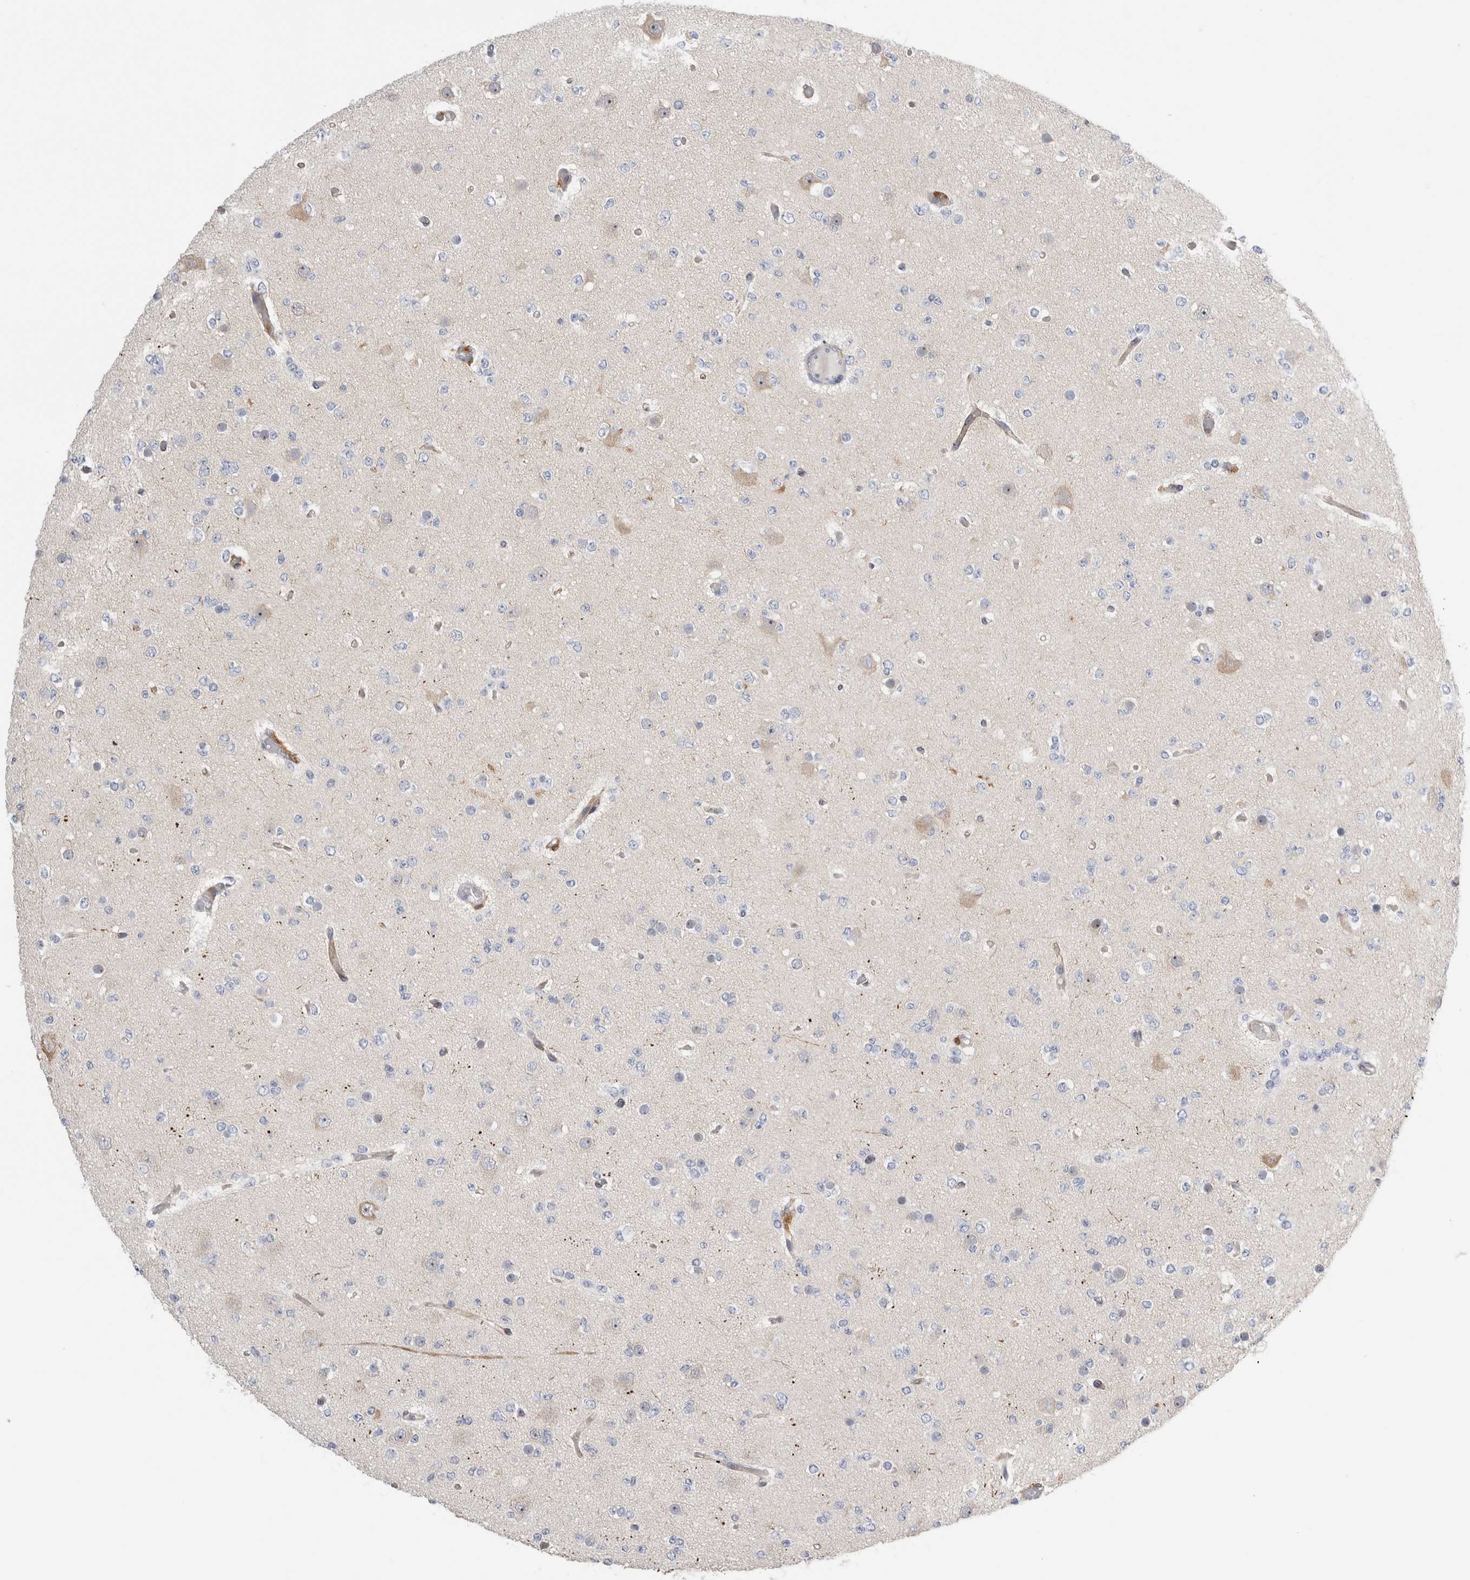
{"staining": {"intensity": "negative", "quantity": "none", "location": "none"}, "tissue": "glioma", "cell_type": "Tumor cells", "image_type": "cancer", "snomed": [{"axis": "morphology", "description": "Glioma, malignant, Low grade"}, {"axis": "topography", "description": "Brain"}], "caption": "IHC histopathology image of human glioma stained for a protein (brown), which reveals no expression in tumor cells.", "gene": "SLC20A2", "patient": {"sex": "female", "age": 22}}